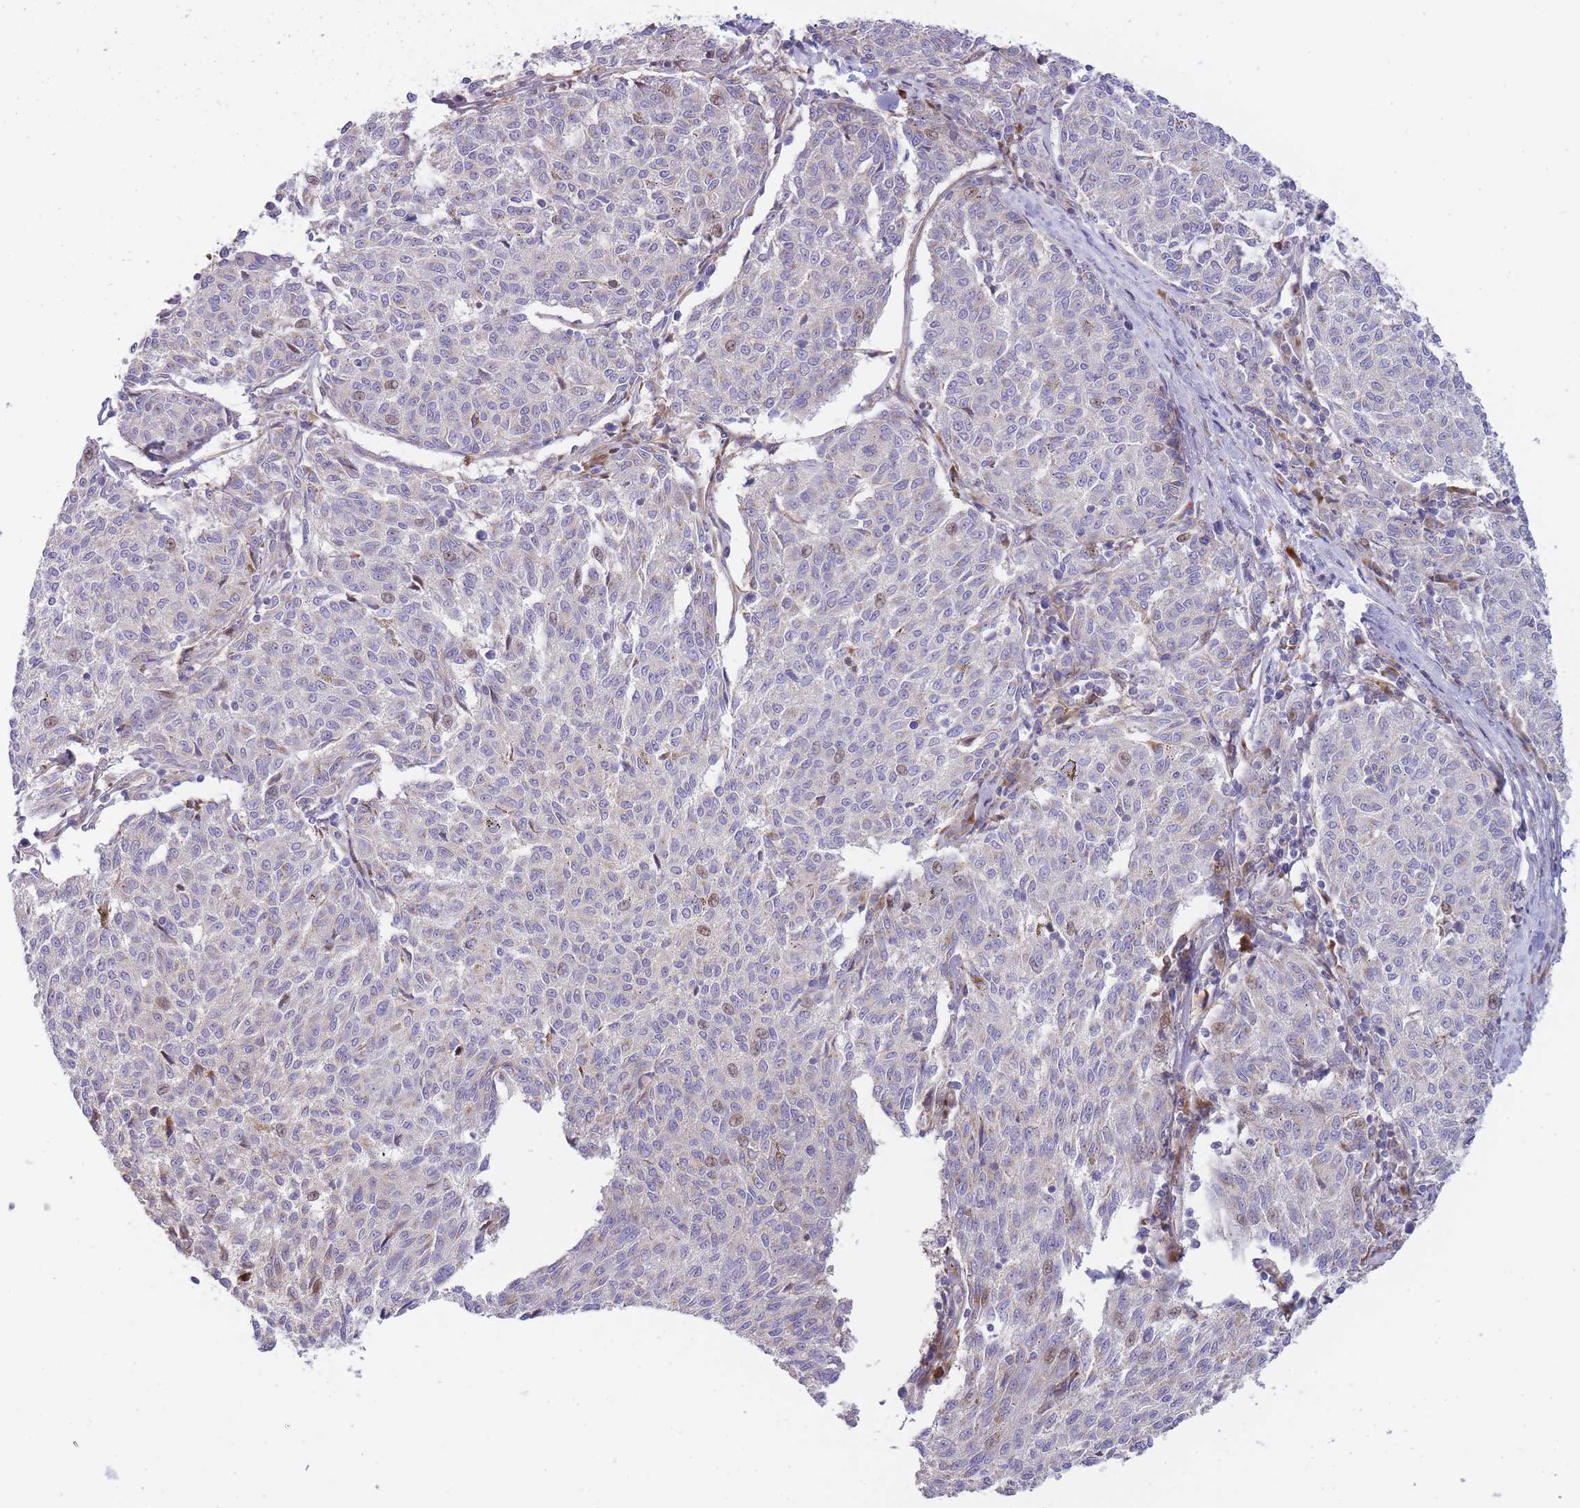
{"staining": {"intensity": "moderate", "quantity": "<25%", "location": "nuclear"}, "tissue": "melanoma", "cell_type": "Tumor cells", "image_type": "cancer", "snomed": [{"axis": "morphology", "description": "Malignant melanoma, NOS"}, {"axis": "topography", "description": "Skin"}], "caption": "Malignant melanoma stained with DAB (3,3'-diaminobenzidine) immunohistochemistry (IHC) demonstrates low levels of moderate nuclear positivity in approximately <25% of tumor cells.", "gene": "ATP5MC2", "patient": {"sex": "female", "age": 72}}